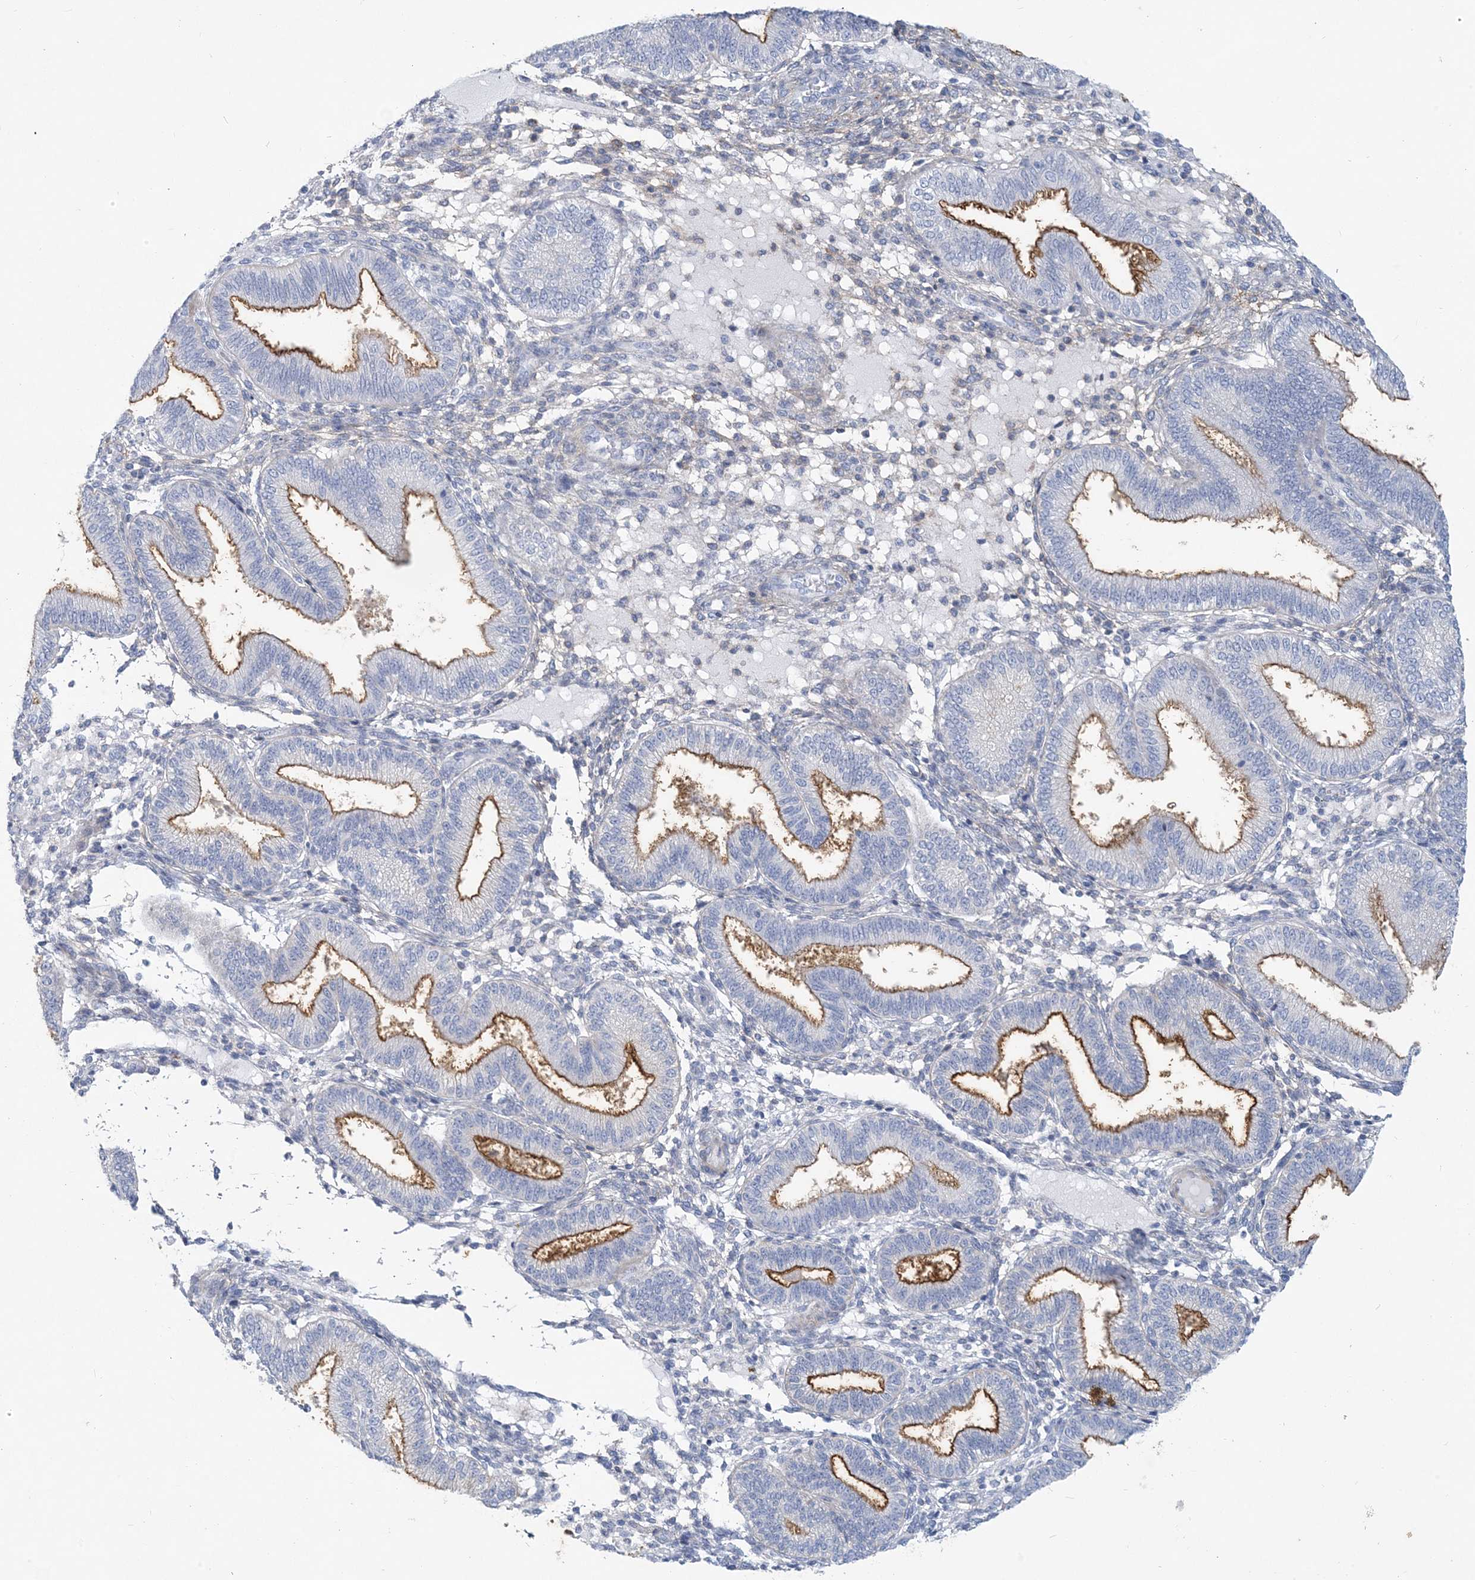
{"staining": {"intensity": "negative", "quantity": "none", "location": "none"}, "tissue": "endometrium", "cell_type": "Cells in endometrial stroma", "image_type": "normal", "snomed": [{"axis": "morphology", "description": "Normal tissue, NOS"}, {"axis": "topography", "description": "Endometrium"}], "caption": "The histopathology image demonstrates no staining of cells in endometrial stroma in normal endometrium. Brightfield microscopy of immunohistochemistry stained with DAB (3,3'-diaminobenzidine) (brown) and hematoxylin (blue), captured at high magnification.", "gene": "MOXD1", "patient": {"sex": "female", "age": 39}}